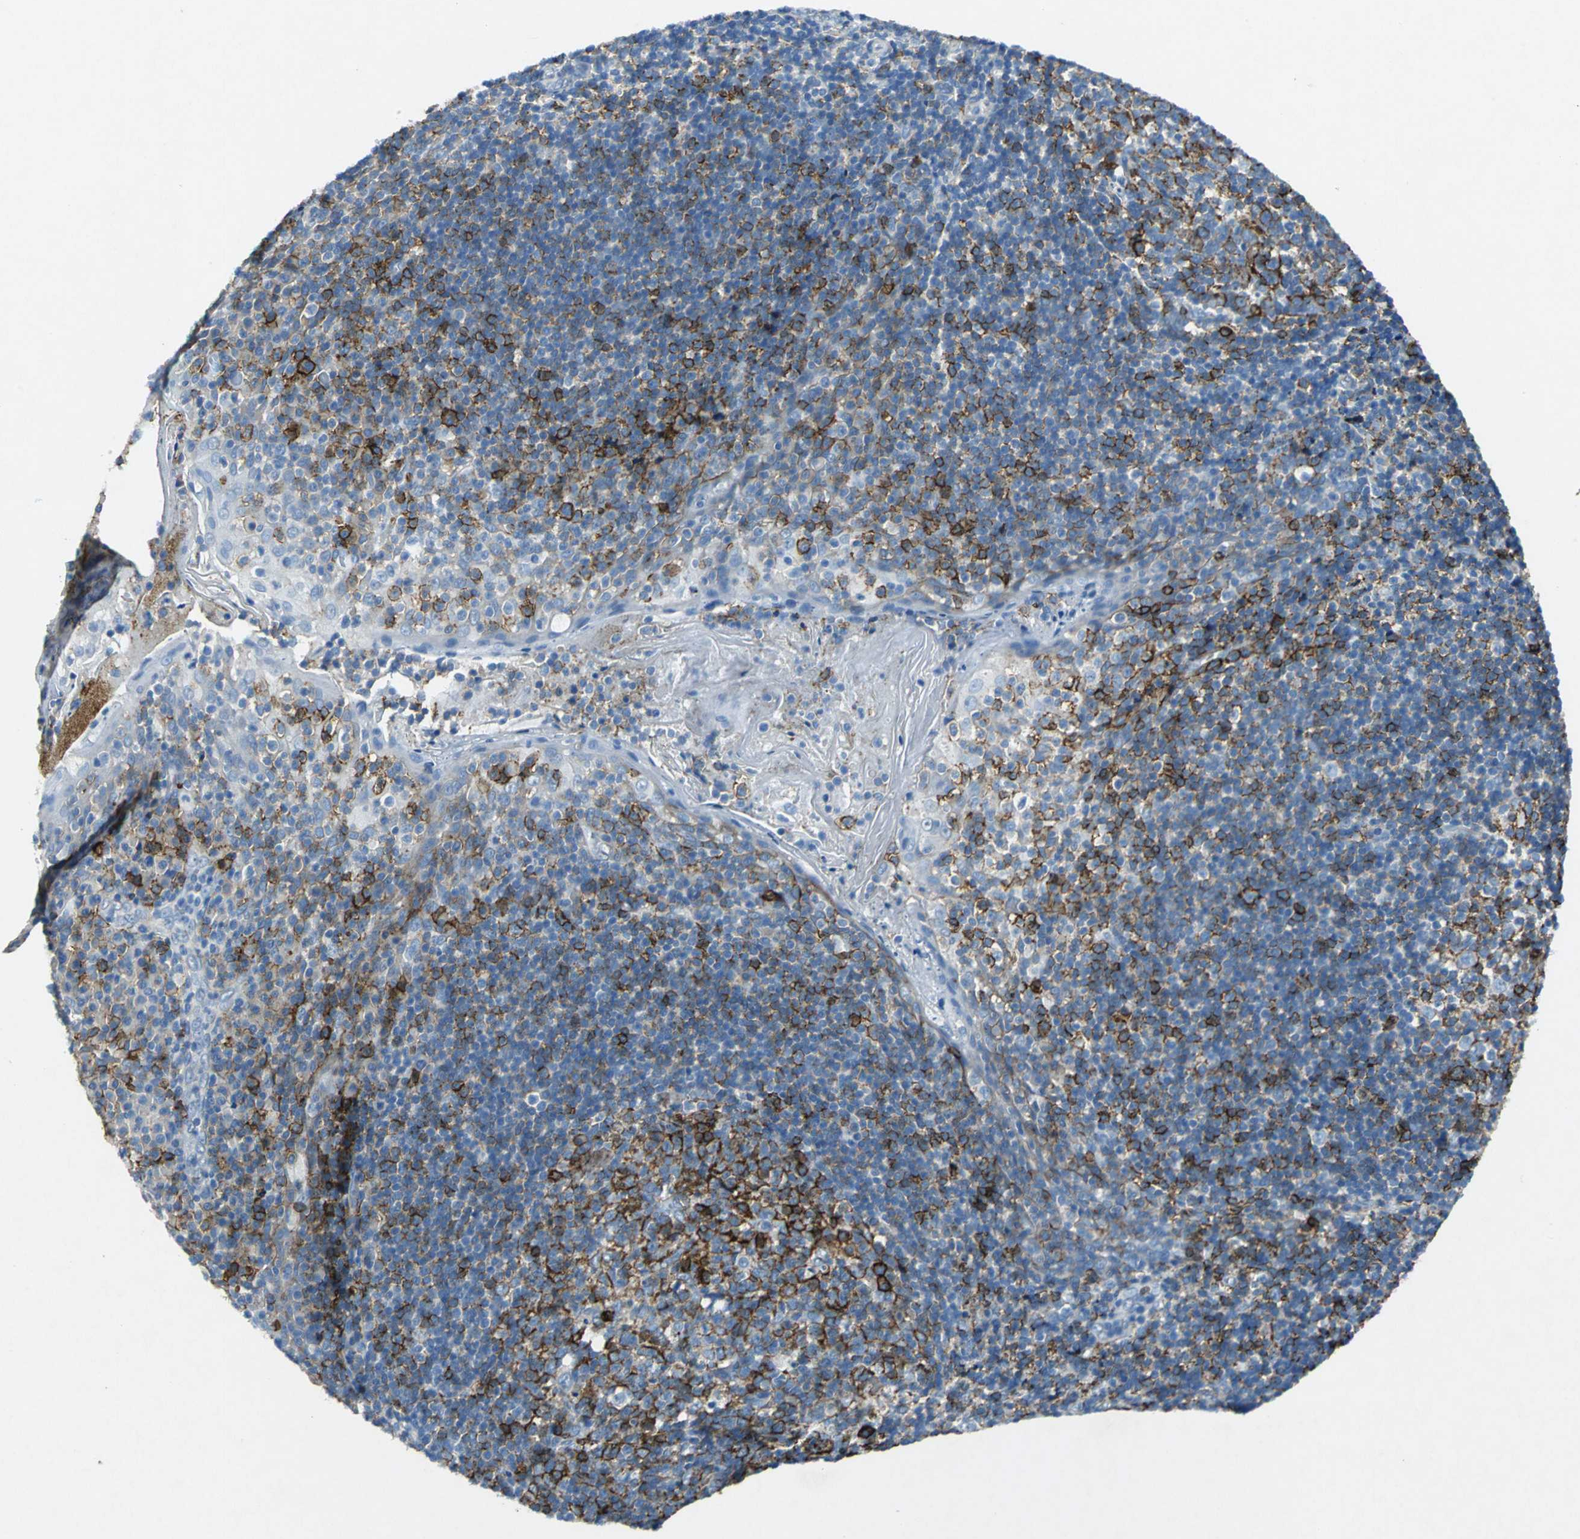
{"staining": {"intensity": "strong", "quantity": "25%-75%", "location": "cytoplasmic/membranous"}, "tissue": "tonsil", "cell_type": "Germinal center cells", "image_type": "normal", "snomed": [{"axis": "morphology", "description": "Normal tissue, NOS"}, {"axis": "topography", "description": "Tonsil"}], "caption": "IHC staining of normal tonsil, which displays high levels of strong cytoplasmic/membranous expression in about 25%-75% of germinal center cells indicating strong cytoplasmic/membranous protein expression. The staining was performed using DAB (brown) for protein detection and nuclei were counterstained in hematoxylin (blue).", "gene": "RPS13", "patient": {"sex": "male", "age": 31}}